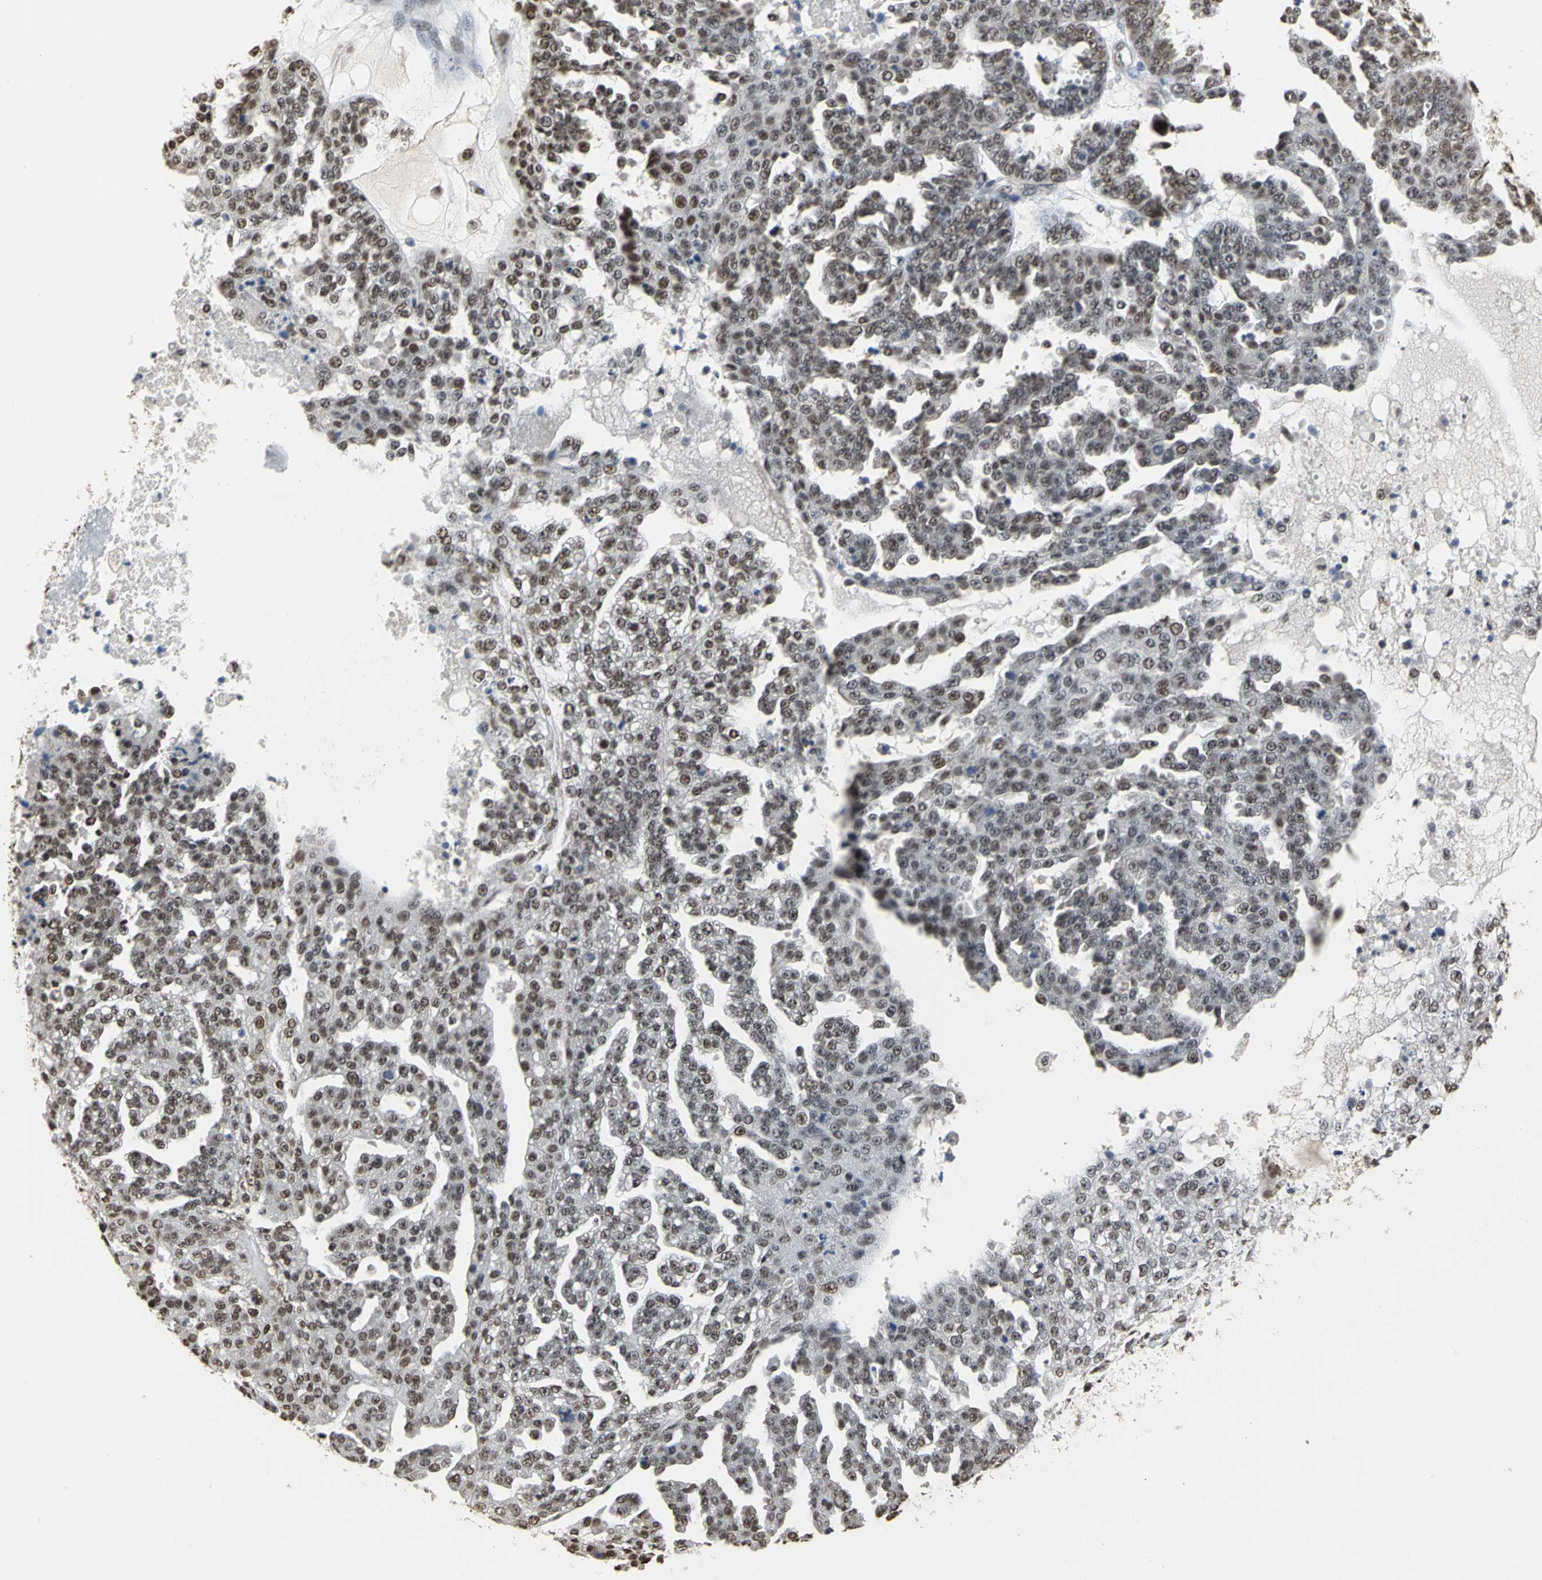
{"staining": {"intensity": "strong", "quantity": ">75%", "location": "nuclear"}, "tissue": "ovarian cancer", "cell_type": "Tumor cells", "image_type": "cancer", "snomed": [{"axis": "morphology", "description": "Carcinoma, NOS"}, {"axis": "topography", "description": "Soft tissue"}, {"axis": "topography", "description": "Ovary"}], "caption": "The photomicrograph shows a brown stain indicating the presence of a protein in the nuclear of tumor cells in carcinoma (ovarian). Immunohistochemistry stains the protein of interest in brown and the nuclei are stained blue.", "gene": "CCDC88C", "patient": {"sex": "female", "age": 54}}